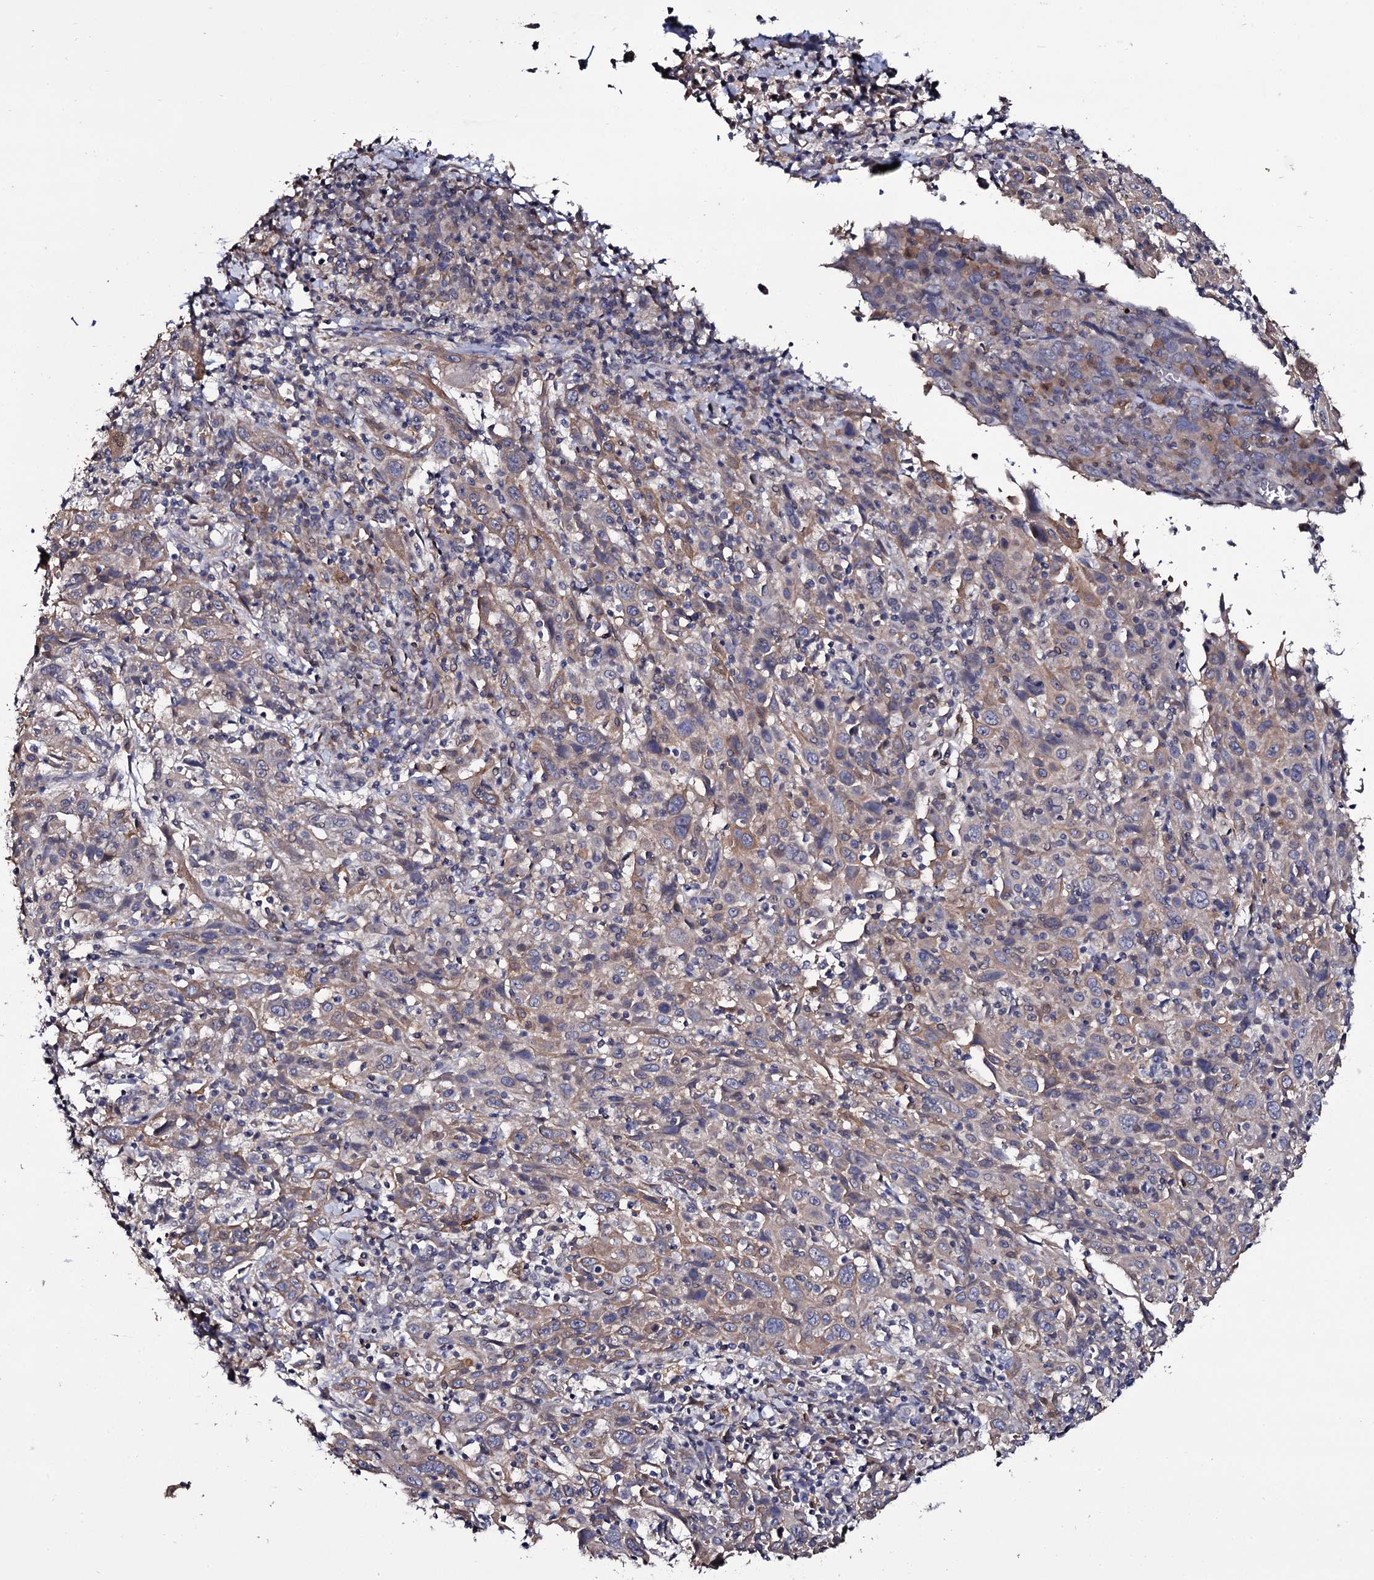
{"staining": {"intensity": "moderate", "quantity": "<25%", "location": "cytoplasmic/membranous"}, "tissue": "cervical cancer", "cell_type": "Tumor cells", "image_type": "cancer", "snomed": [{"axis": "morphology", "description": "Squamous cell carcinoma, NOS"}, {"axis": "topography", "description": "Cervix"}], "caption": "The micrograph demonstrates immunohistochemical staining of cervical cancer. There is moderate cytoplasmic/membranous staining is appreciated in about <25% of tumor cells. (DAB (3,3'-diaminobenzidine) IHC, brown staining for protein, blue staining for nuclei).", "gene": "CRYL1", "patient": {"sex": "female", "age": 46}}